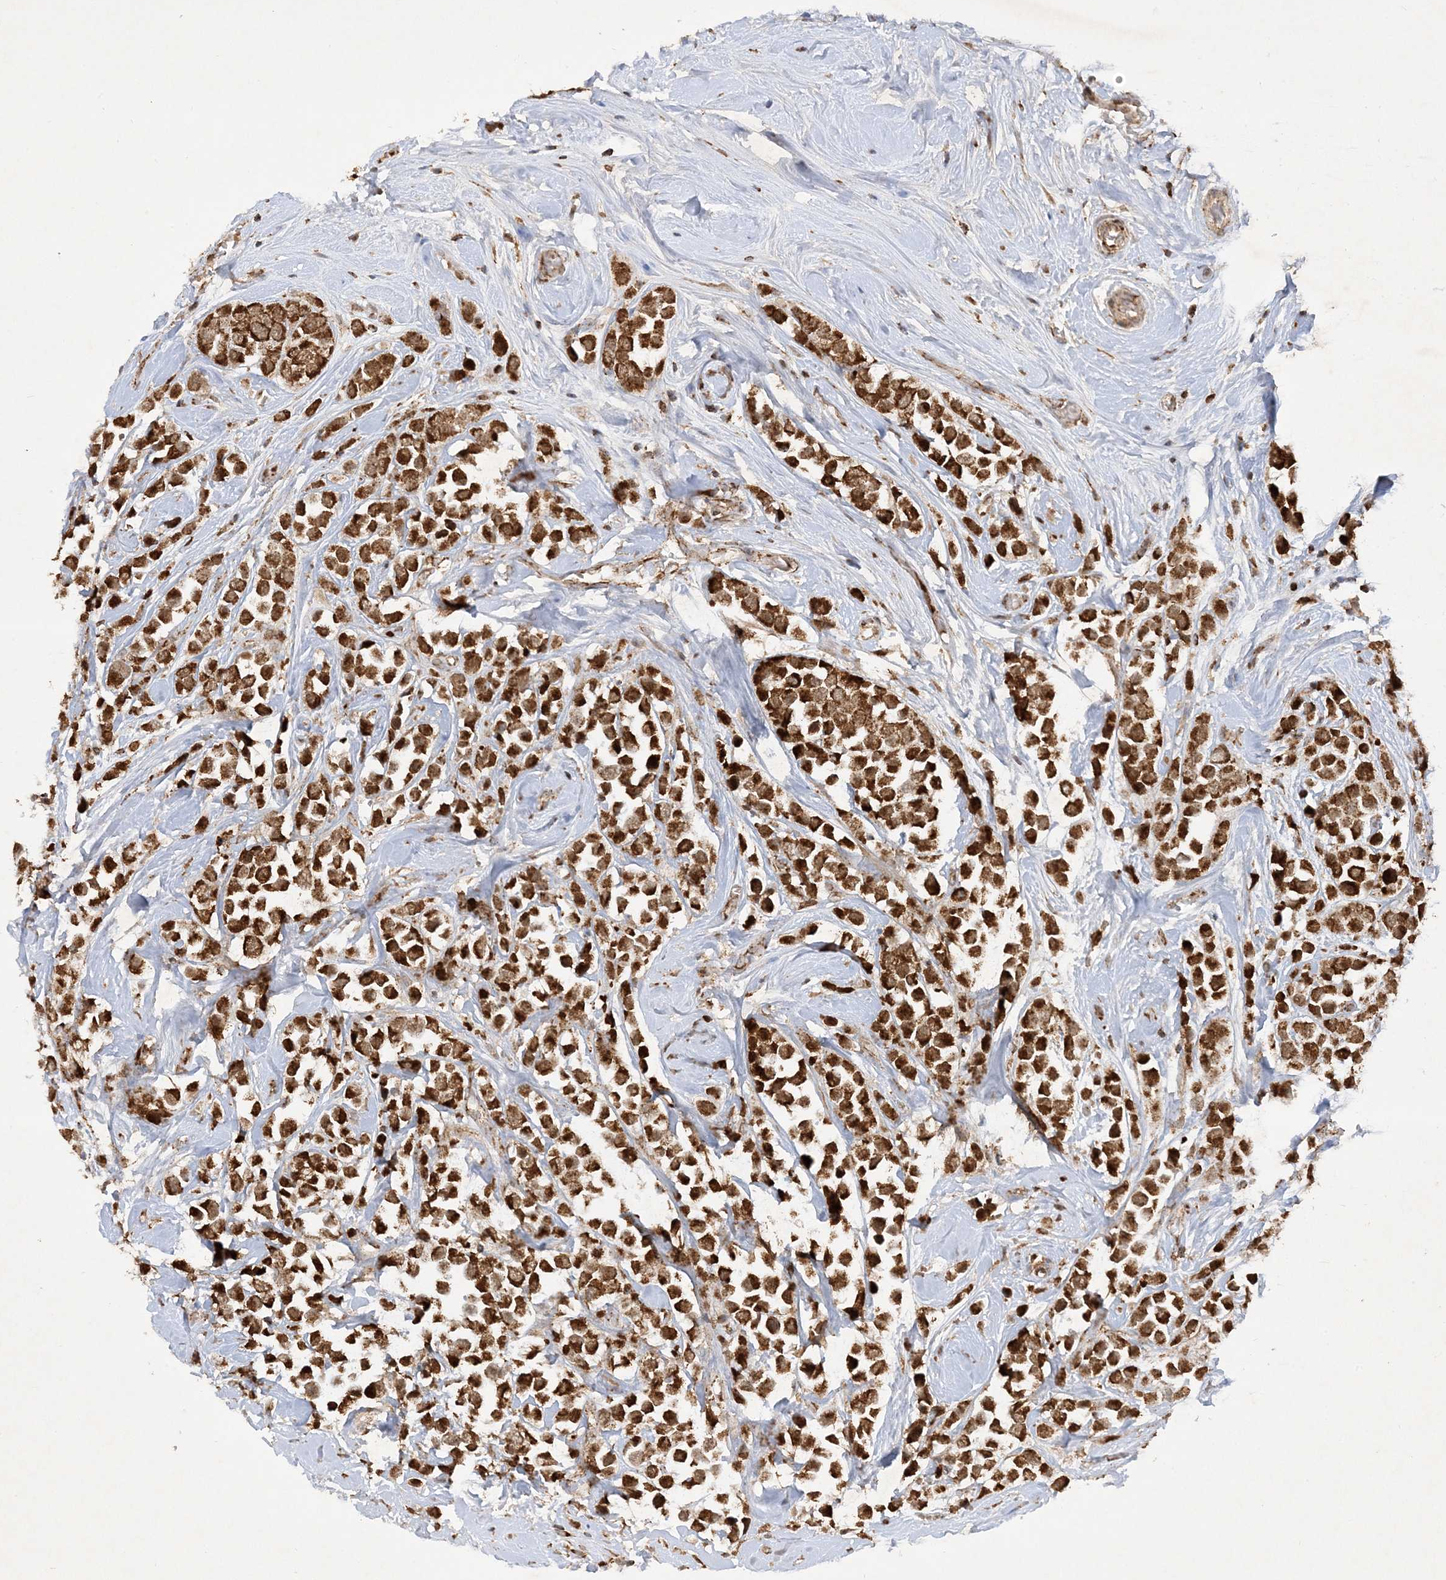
{"staining": {"intensity": "strong", "quantity": ">75%", "location": "cytoplasmic/membranous"}, "tissue": "breast cancer", "cell_type": "Tumor cells", "image_type": "cancer", "snomed": [{"axis": "morphology", "description": "Duct carcinoma"}, {"axis": "topography", "description": "Breast"}], "caption": "An immunohistochemistry photomicrograph of tumor tissue is shown. Protein staining in brown labels strong cytoplasmic/membranous positivity in infiltrating ductal carcinoma (breast) within tumor cells.", "gene": "NDUFAF3", "patient": {"sex": "female", "age": 61}}